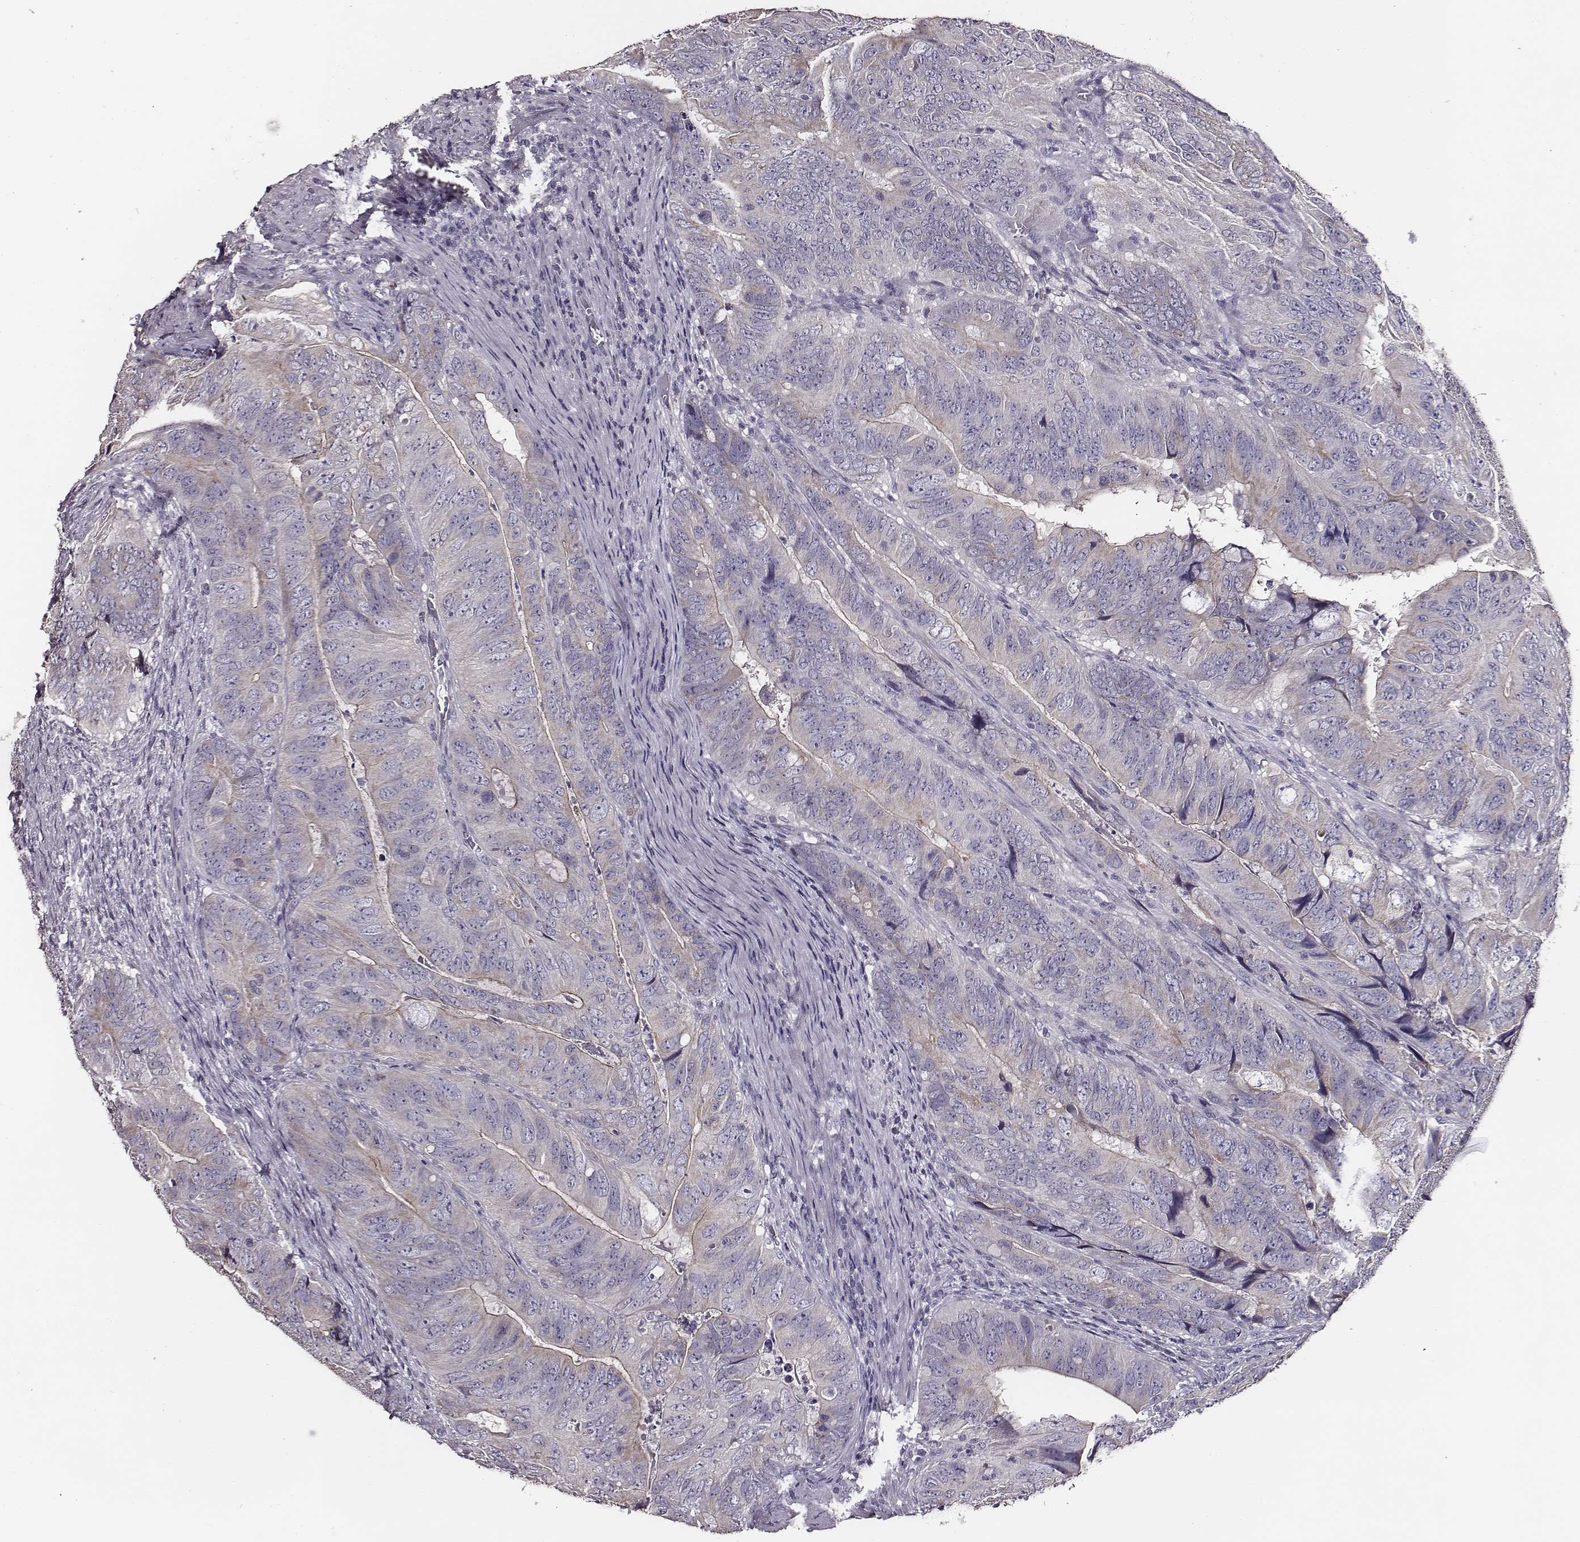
{"staining": {"intensity": "negative", "quantity": "none", "location": "none"}, "tissue": "colorectal cancer", "cell_type": "Tumor cells", "image_type": "cancer", "snomed": [{"axis": "morphology", "description": "Adenocarcinoma, NOS"}, {"axis": "topography", "description": "Colon"}], "caption": "A histopathology image of colorectal cancer stained for a protein demonstrates no brown staining in tumor cells. Brightfield microscopy of IHC stained with DAB (brown) and hematoxylin (blue), captured at high magnification.", "gene": "AADAT", "patient": {"sex": "male", "age": 79}}